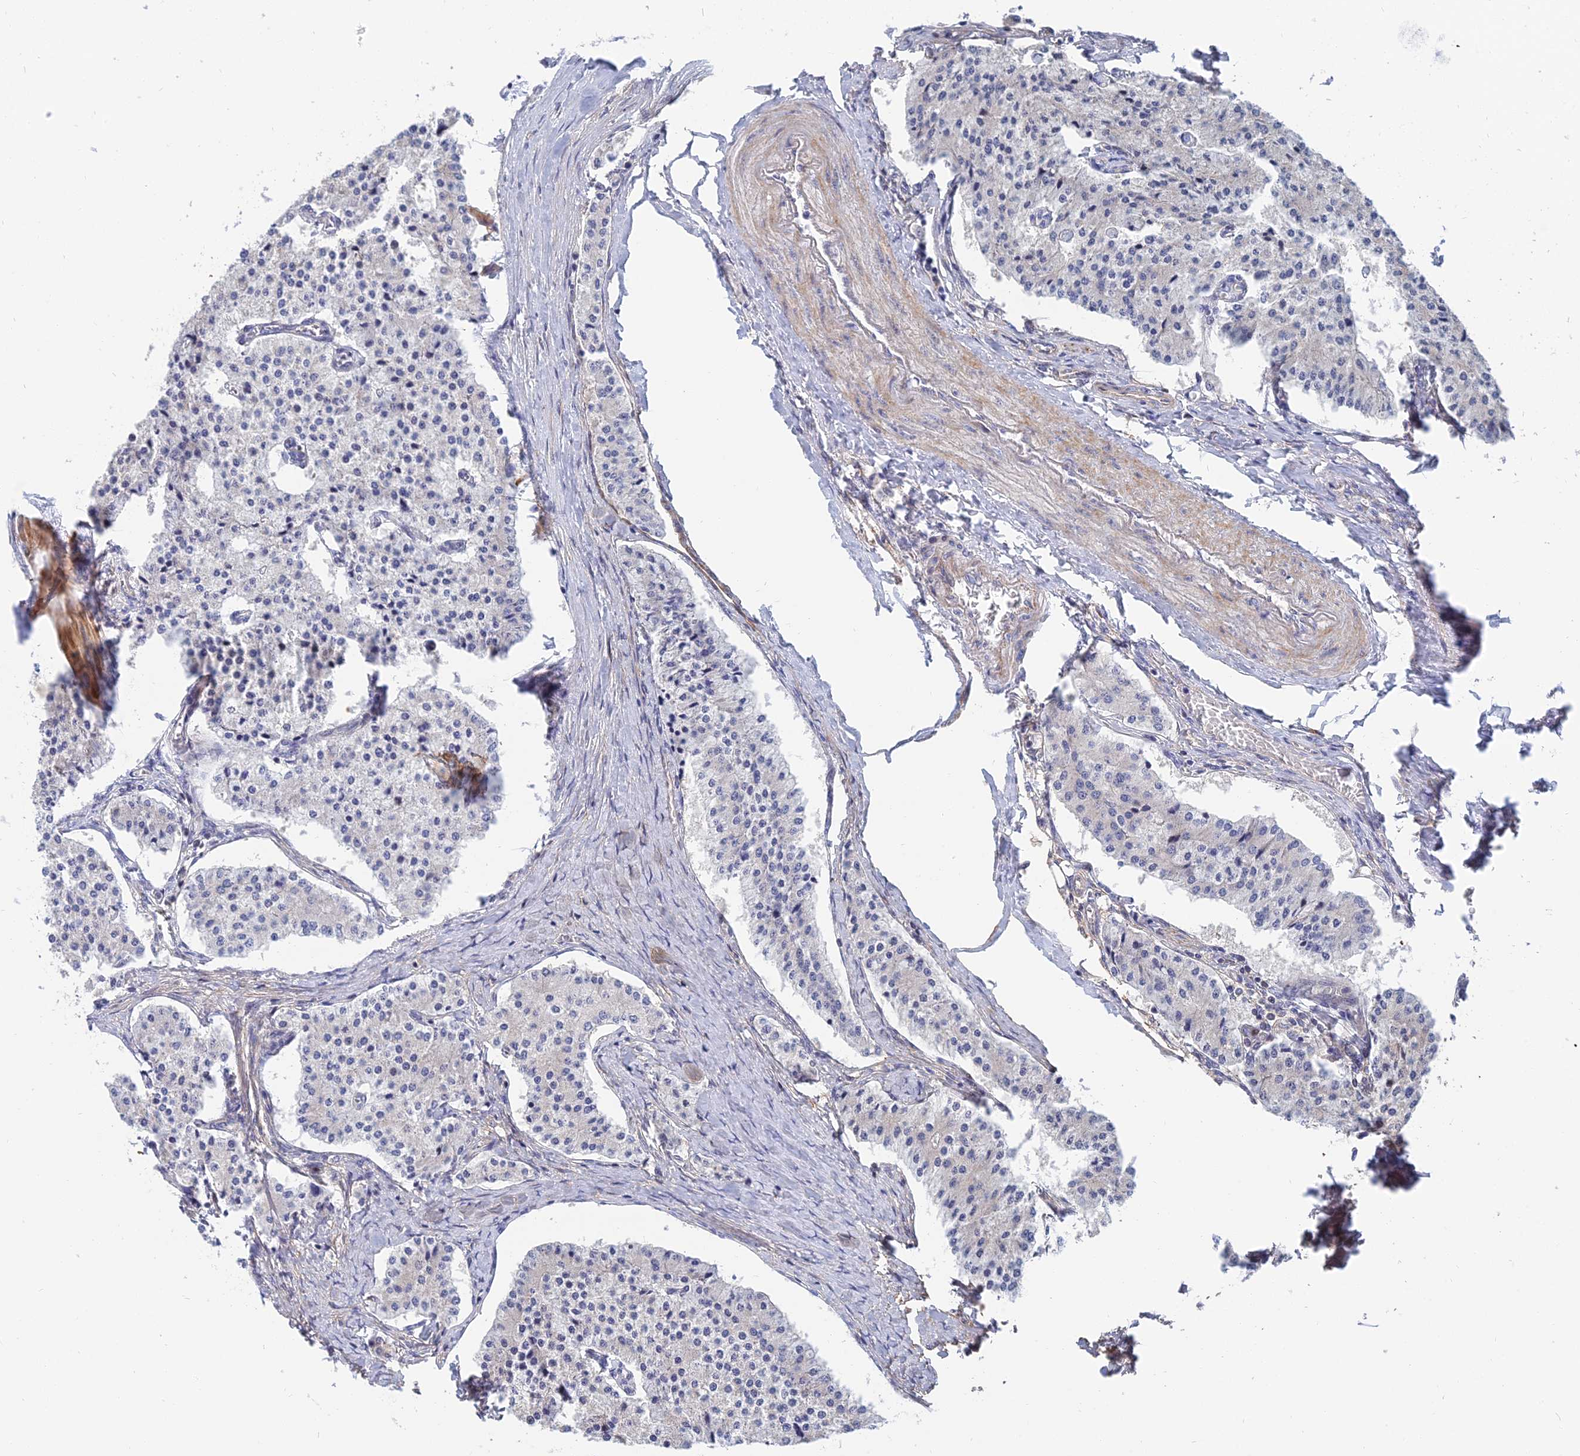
{"staining": {"intensity": "negative", "quantity": "none", "location": "none"}, "tissue": "carcinoid", "cell_type": "Tumor cells", "image_type": "cancer", "snomed": [{"axis": "morphology", "description": "Carcinoid, malignant, NOS"}, {"axis": "topography", "description": "Colon"}], "caption": "IHC photomicrograph of carcinoid stained for a protein (brown), which displays no positivity in tumor cells.", "gene": "TRIM43B", "patient": {"sex": "female", "age": 52}}